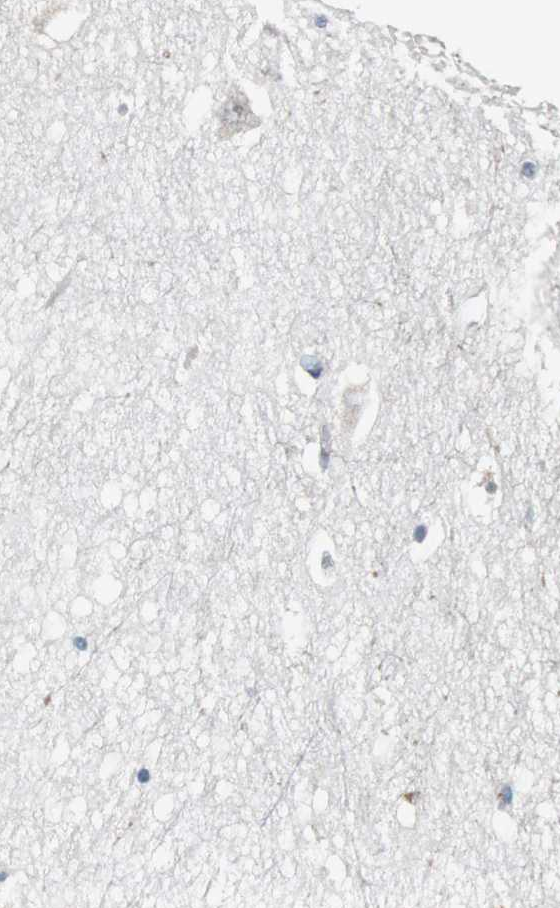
{"staining": {"intensity": "negative", "quantity": "none", "location": "none"}, "tissue": "hippocampus", "cell_type": "Glial cells", "image_type": "normal", "snomed": [{"axis": "morphology", "description": "Normal tissue, NOS"}, {"axis": "topography", "description": "Hippocampus"}], "caption": "Benign hippocampus was stained to show a protein in brown. There is no significant expression in glial cells.", "gene": "MTIF2", "patient": {"sex": "male", "age": 45}}